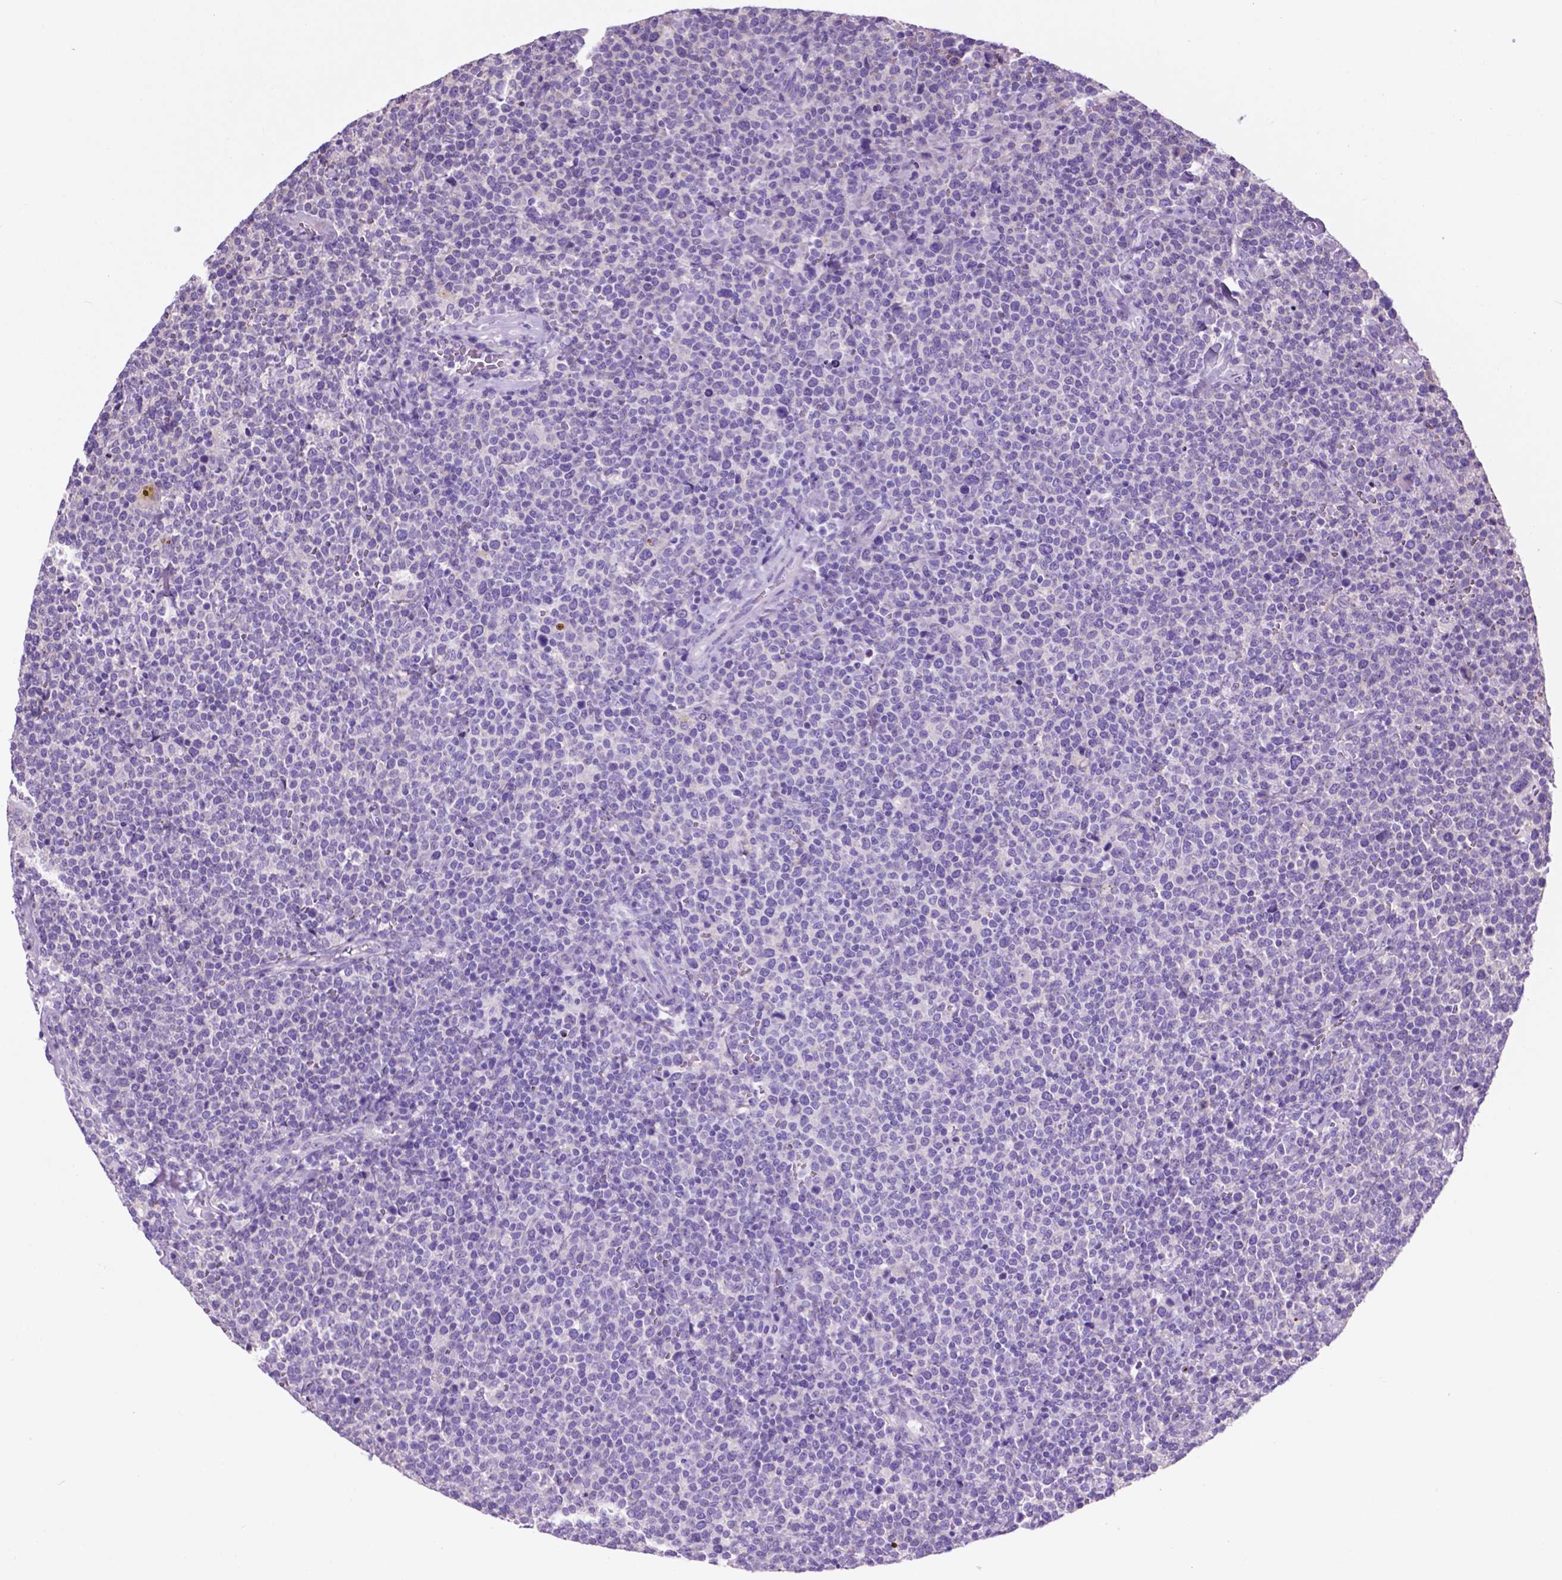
{"staining": {"intensity": "negative", "quantity": "none", "location": "none"}, "tissue": "lymphoma", "cell_type": "Tumor cells", "image_type": "cancer", "snomed": [{"axis": "morphology", "description": "Malignant lymphoma, non-Hodgkin's type, High grade"}, {"axis": "topography", "description": "Lymph node"}], "caption": "DAB (3,3'-diaminobenzidine) immunohistochemical staining of human lymphoma demonstrates no significant positivity in tumor cells.", "gene": "SPDYA", "patient": {"sex": "male", "age": 61}}